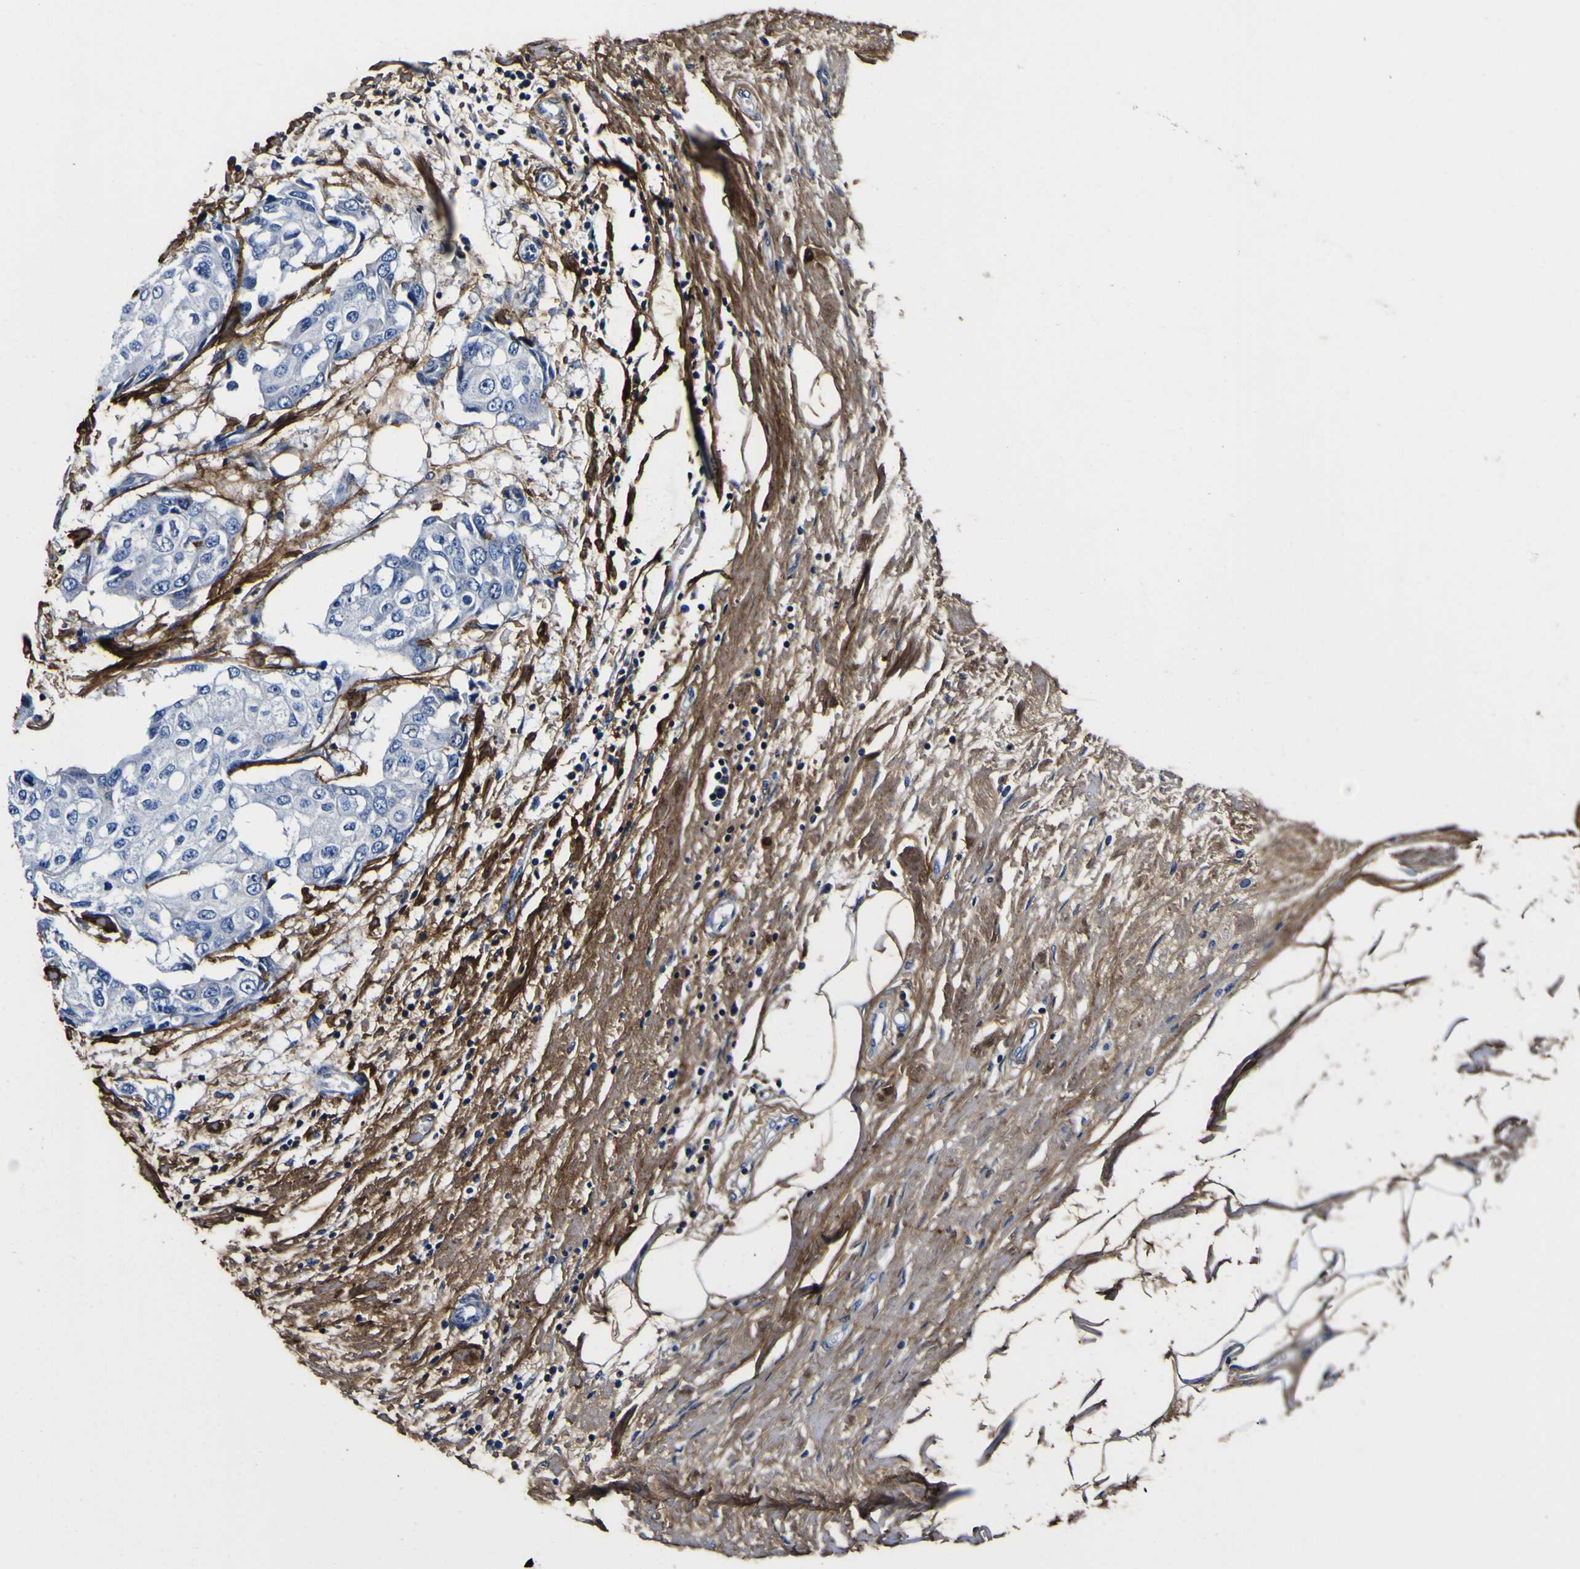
{"staining": {"intensity": "negative", "quantity": "none", "location": "none"}, "tissue": "breast cancer", "cell_type": "Tumor cells", "image_type": "cancer", "snomed": [{"axis": "morphology", "description": "Duct carcinoma"}, {"axis": "topography", "description": "Breast"}], "caption": "DAB (3,3'-diaminobenzidine) immunohistochemical staining of human breast cancer (intraductal carcinoma) exhibits no significant expression in tumor cells.", "gene": "POSTN", "patient": {"sex": "female", "age": 27}}